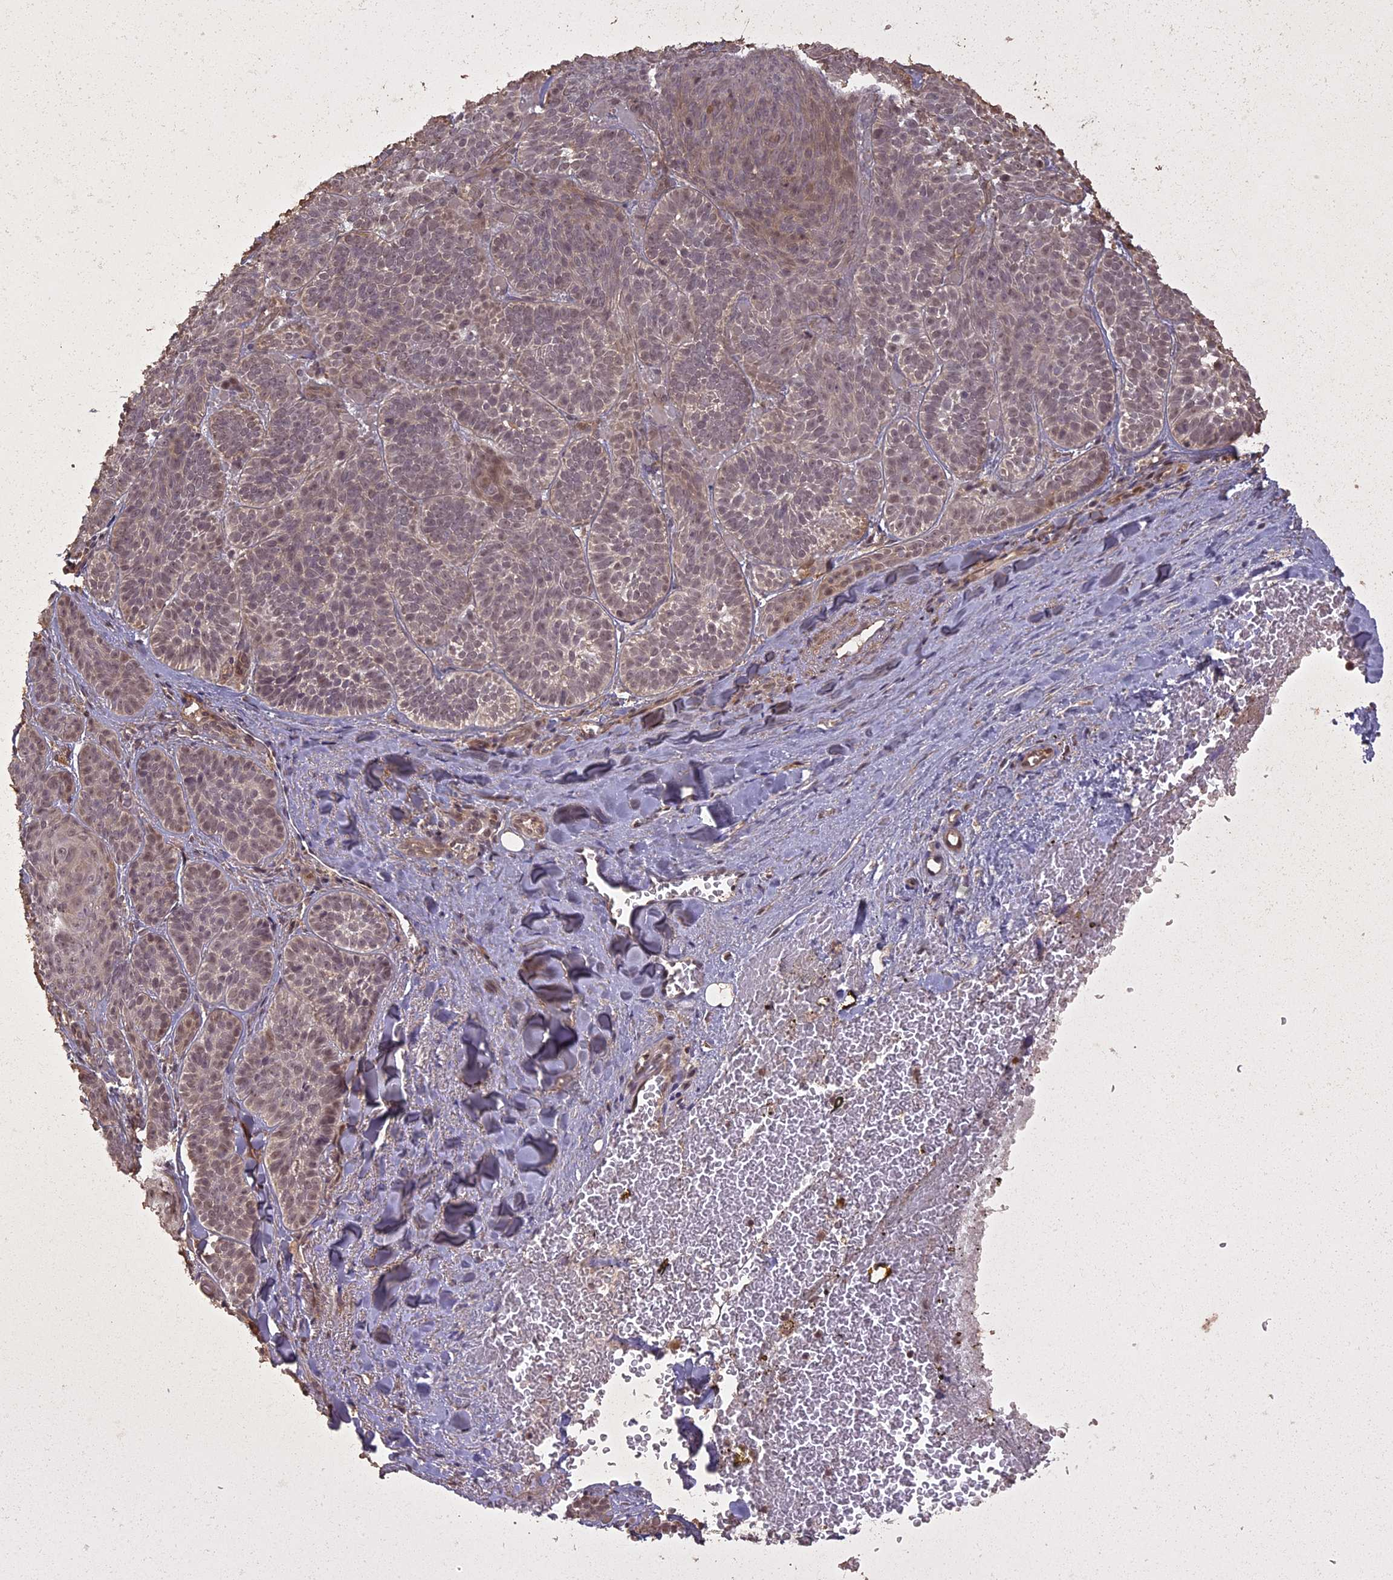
{"staining": {"intensity": "weak", "quantity": "25%-75%", "location": "nuclear"}, "tissue": "skin cancer", "cell_type": "Tumor cells", "image_type": "cancer", "snomed": [{"axis": "morphology", "description": "Basal cell carcinoma"}, {"axis": "topography", "description": "Skin"}], "caption": "An image of human skin cancer (basal cell carcinoma) stained for a protein shows weak nuclear brown staining in tumor cells. The staining is performed using DAB (3,3'-diaminobenzidine) brown chromogen to label protein expression. The nuclei are counter-stained blue using hematoxylin.", "gene": "LIN37", "patient": {"sex": "male", "age": 85}}